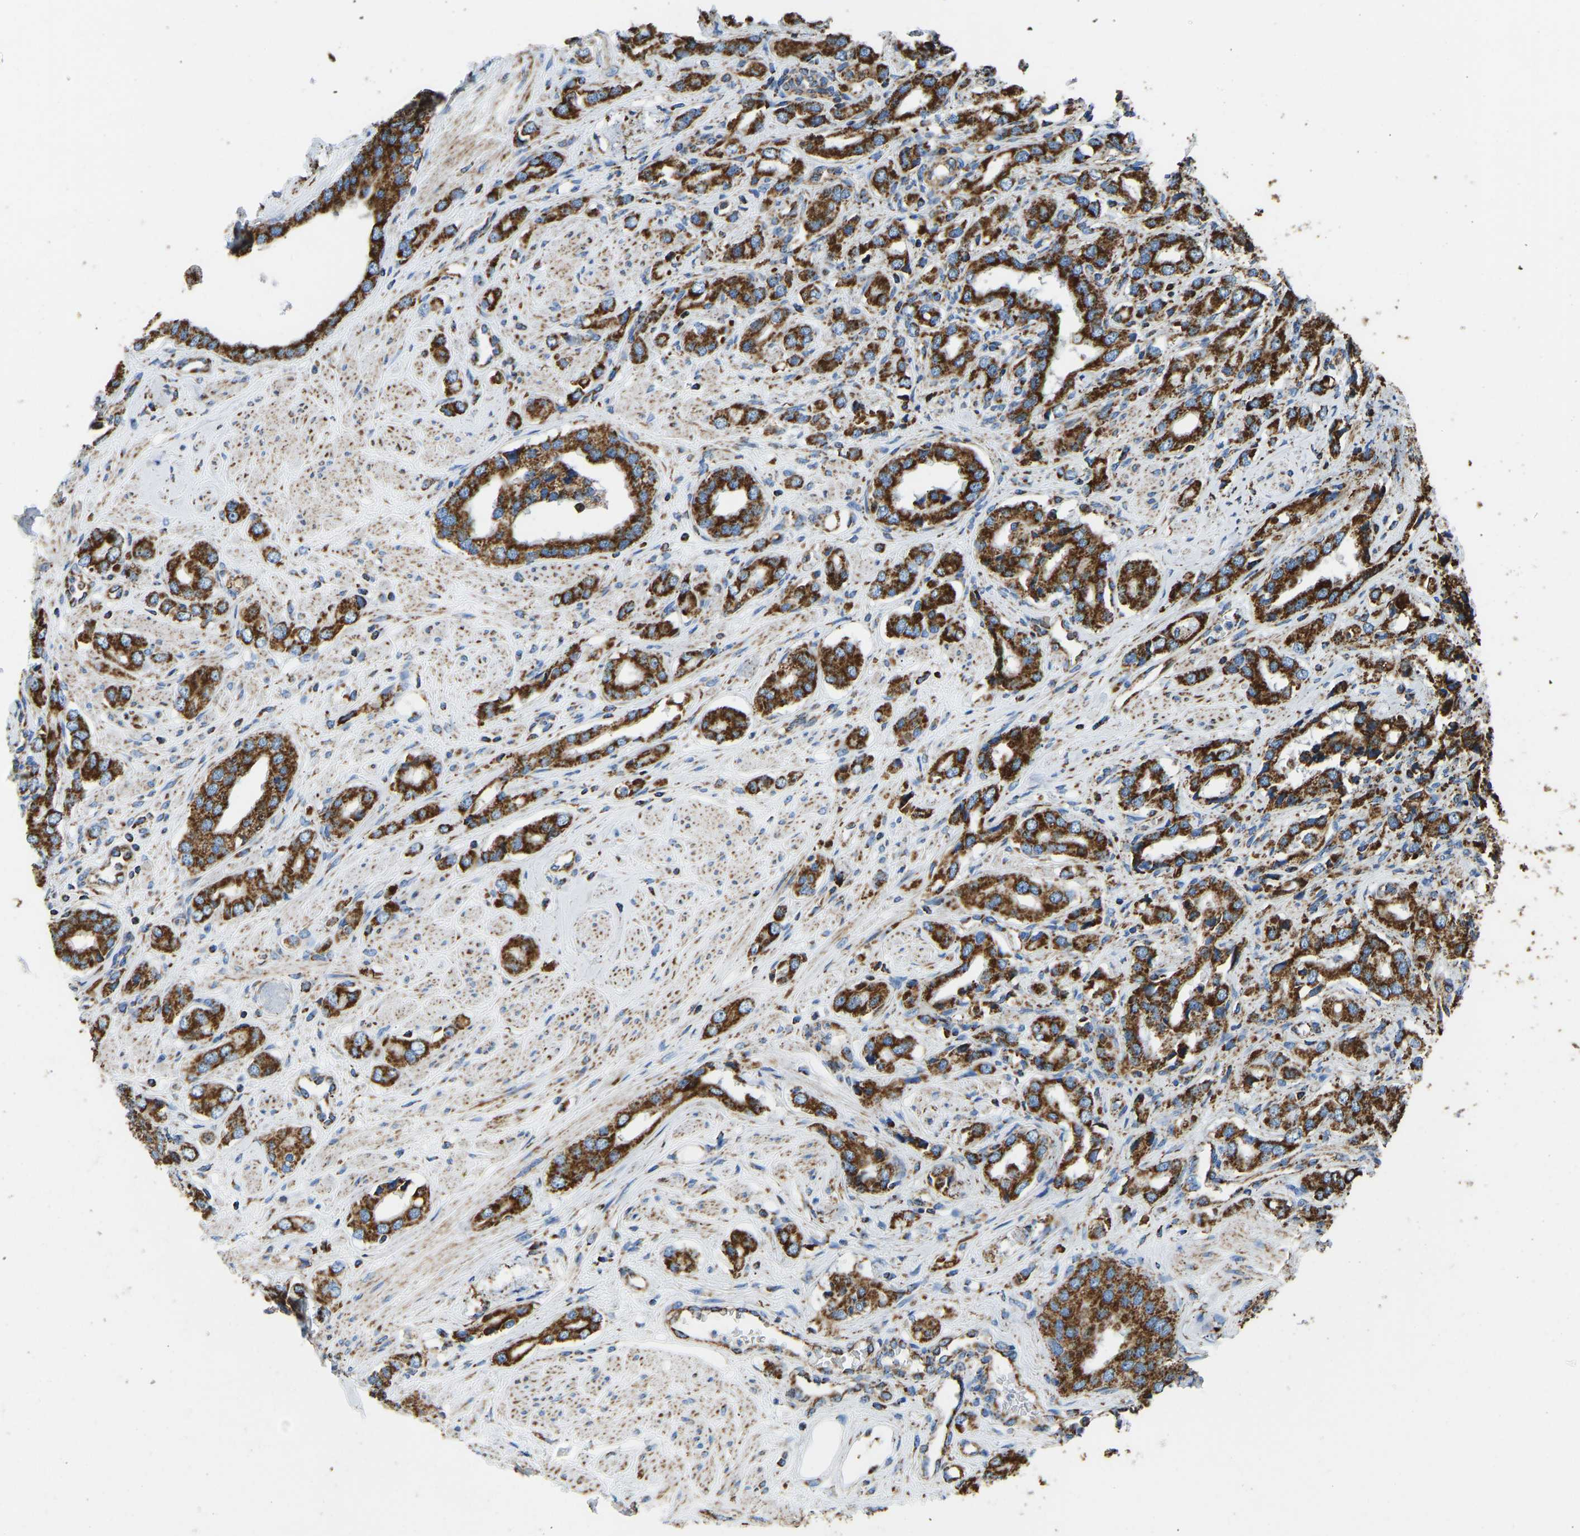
{"staining": {"intensity": "strong", "quantity": ">75%", "location": "cytoplasmic/membranous"}, "tissue": "prostate cancer", "cell_type": "Tumor cells", "image_type": "cancer", "snomed": [{"axis": "morphology", "description": "Adenocarcinoma, High grade"}, {"axis": "topography", "description": "Prostate"}], "caption": "This histopathology image exhibits adenocarcinoma (high-grade) (prostate) stained with immunohistochemistry to label a protein in brown. The cytoplasmic/membranous of tumor cells show strong positivity for the protein. Nuclei are counter-stained blue.", "gene": "IRX6", "patient": {"sex": "male", "age": 52}}